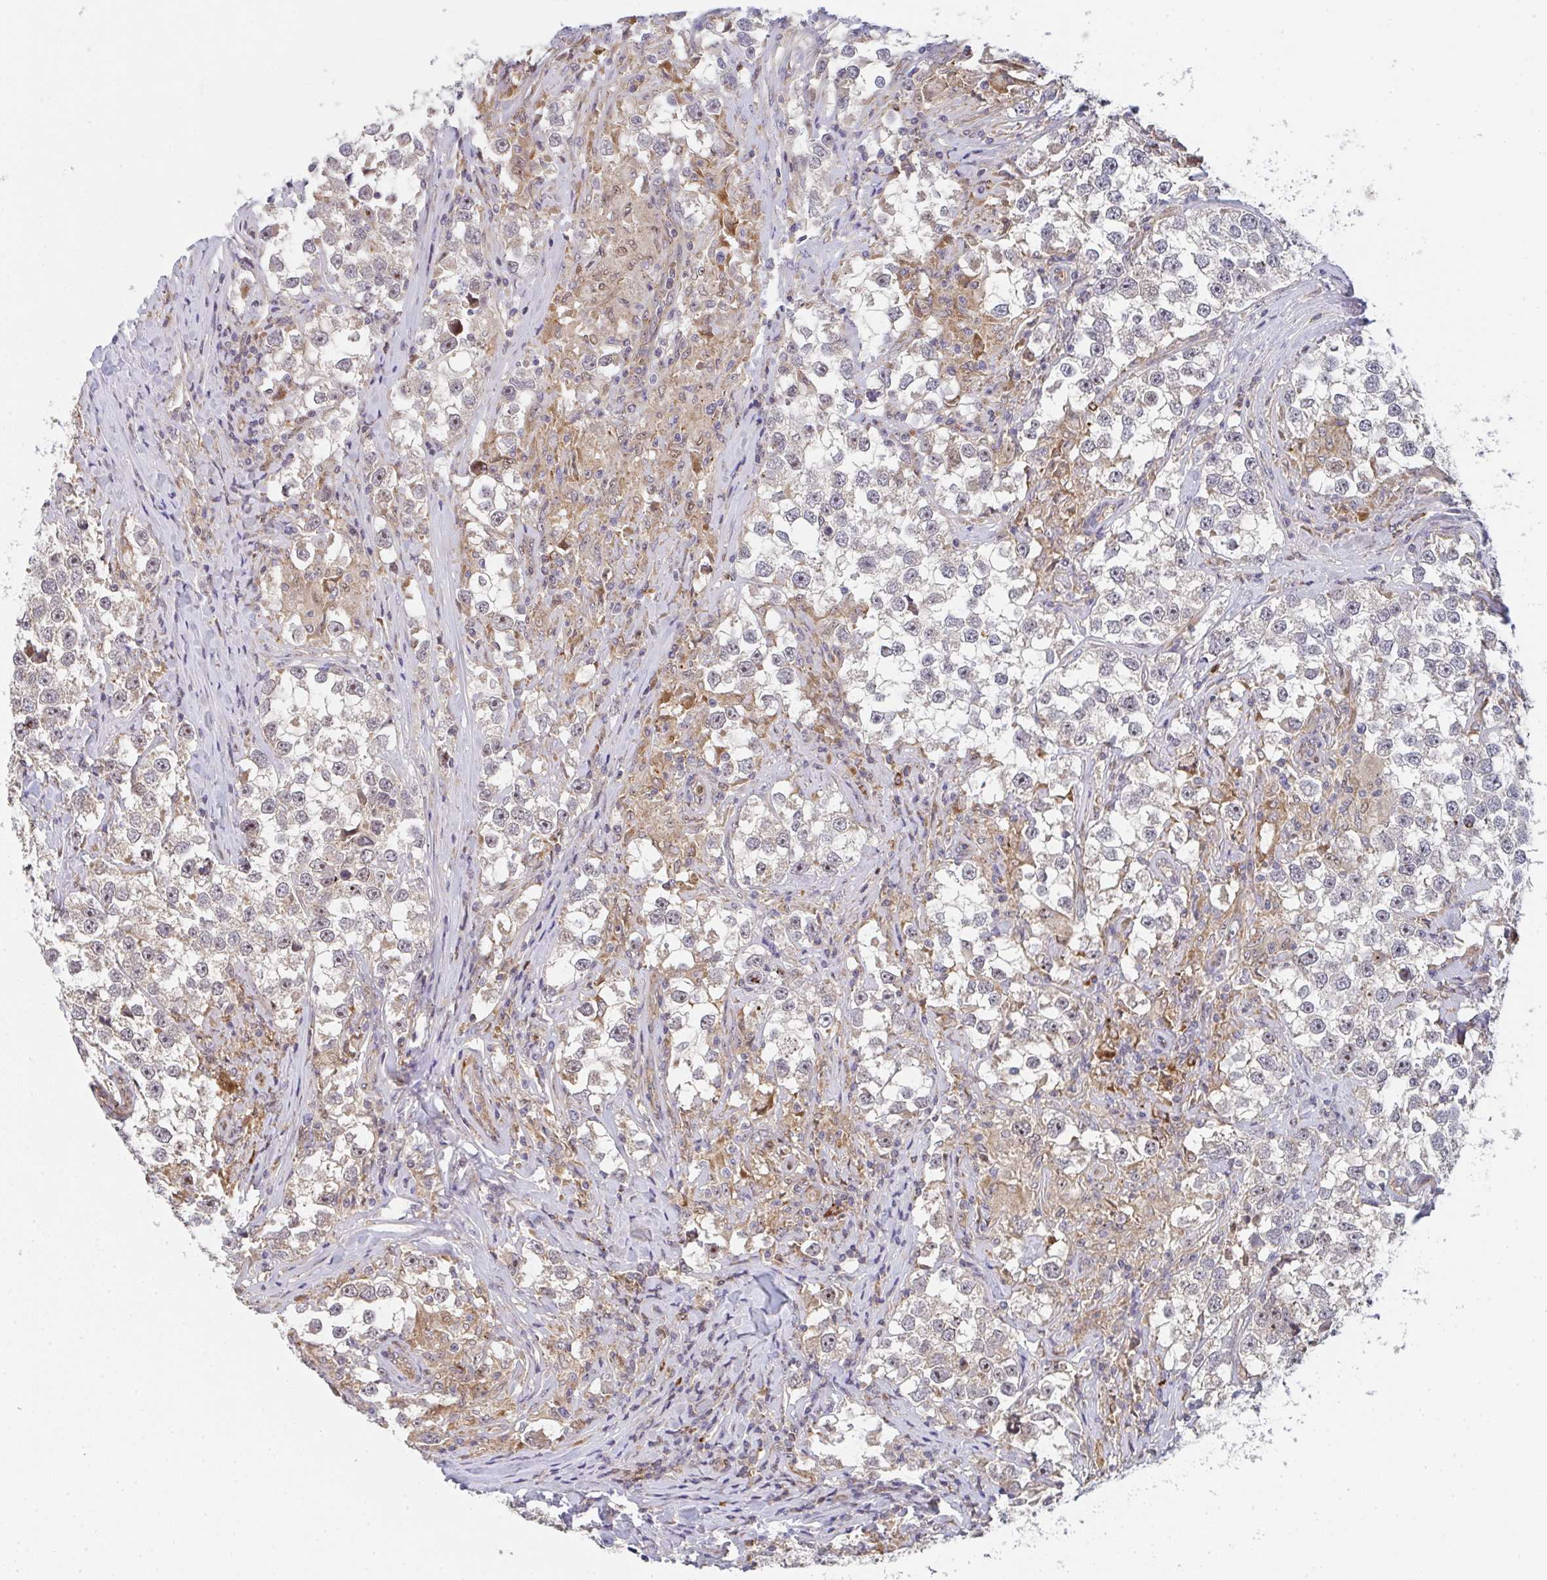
{"staining": {"intensity": "weak", "quantity": "<25%", "location": "cytoplasmic/membranous"}, "tissue": "testis cancer", "cell_type": "Tumor cells", "image_type": "cancer", "snomed": [{"axis": "morphology", "description": "Seminoma, NOS"}, {"axis": "topography", "description": "Testis"}], "caption": "Human testis seminoma stained for a protein using IHC exhibits no expression in tumor cells.", "gene": "SIMC1", "patient": {"sex": "male", "age": 46}}